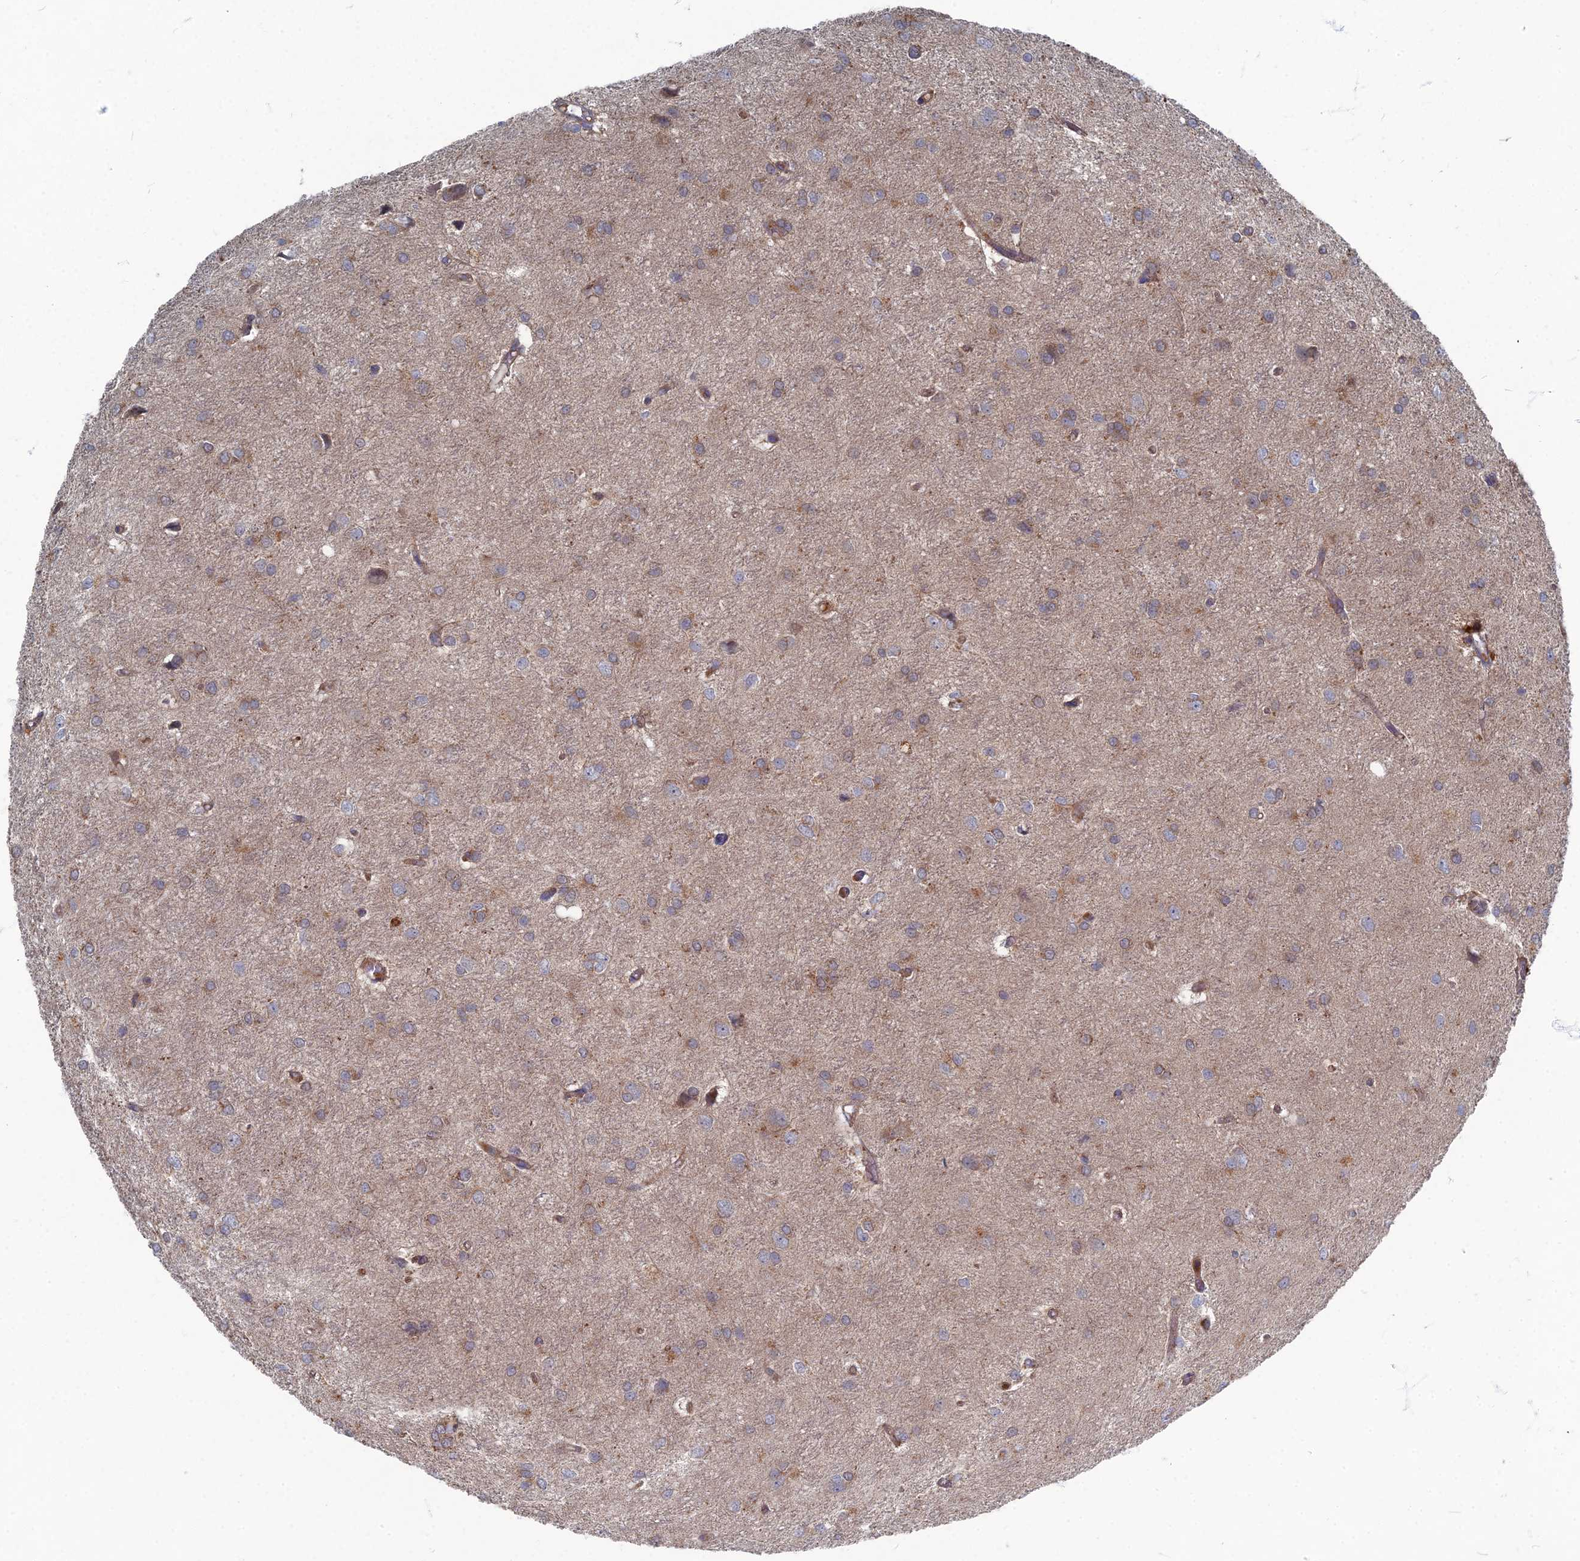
{"staining": {"intensity": "moderate", "quantity": "<25%", "location": "cytoplasmic/membranous"}, "tissue": "glioma", "cell_type": "Tumor cells", "image_type": "cancer", "snomed": [{"axis": "morphology", "description": "Glioma, malignant, High grade"}, {"axis": "topography", "description": "Brain"}], "caption": "A micrograph showing moderate cytoplasmic/membranous positivity in approximately <25% of tumor cells in glioma, as visualized by brown immunohistochemical staining.", "gene": "PPCDC", "patient": {"sex": "female", "age": 50}}